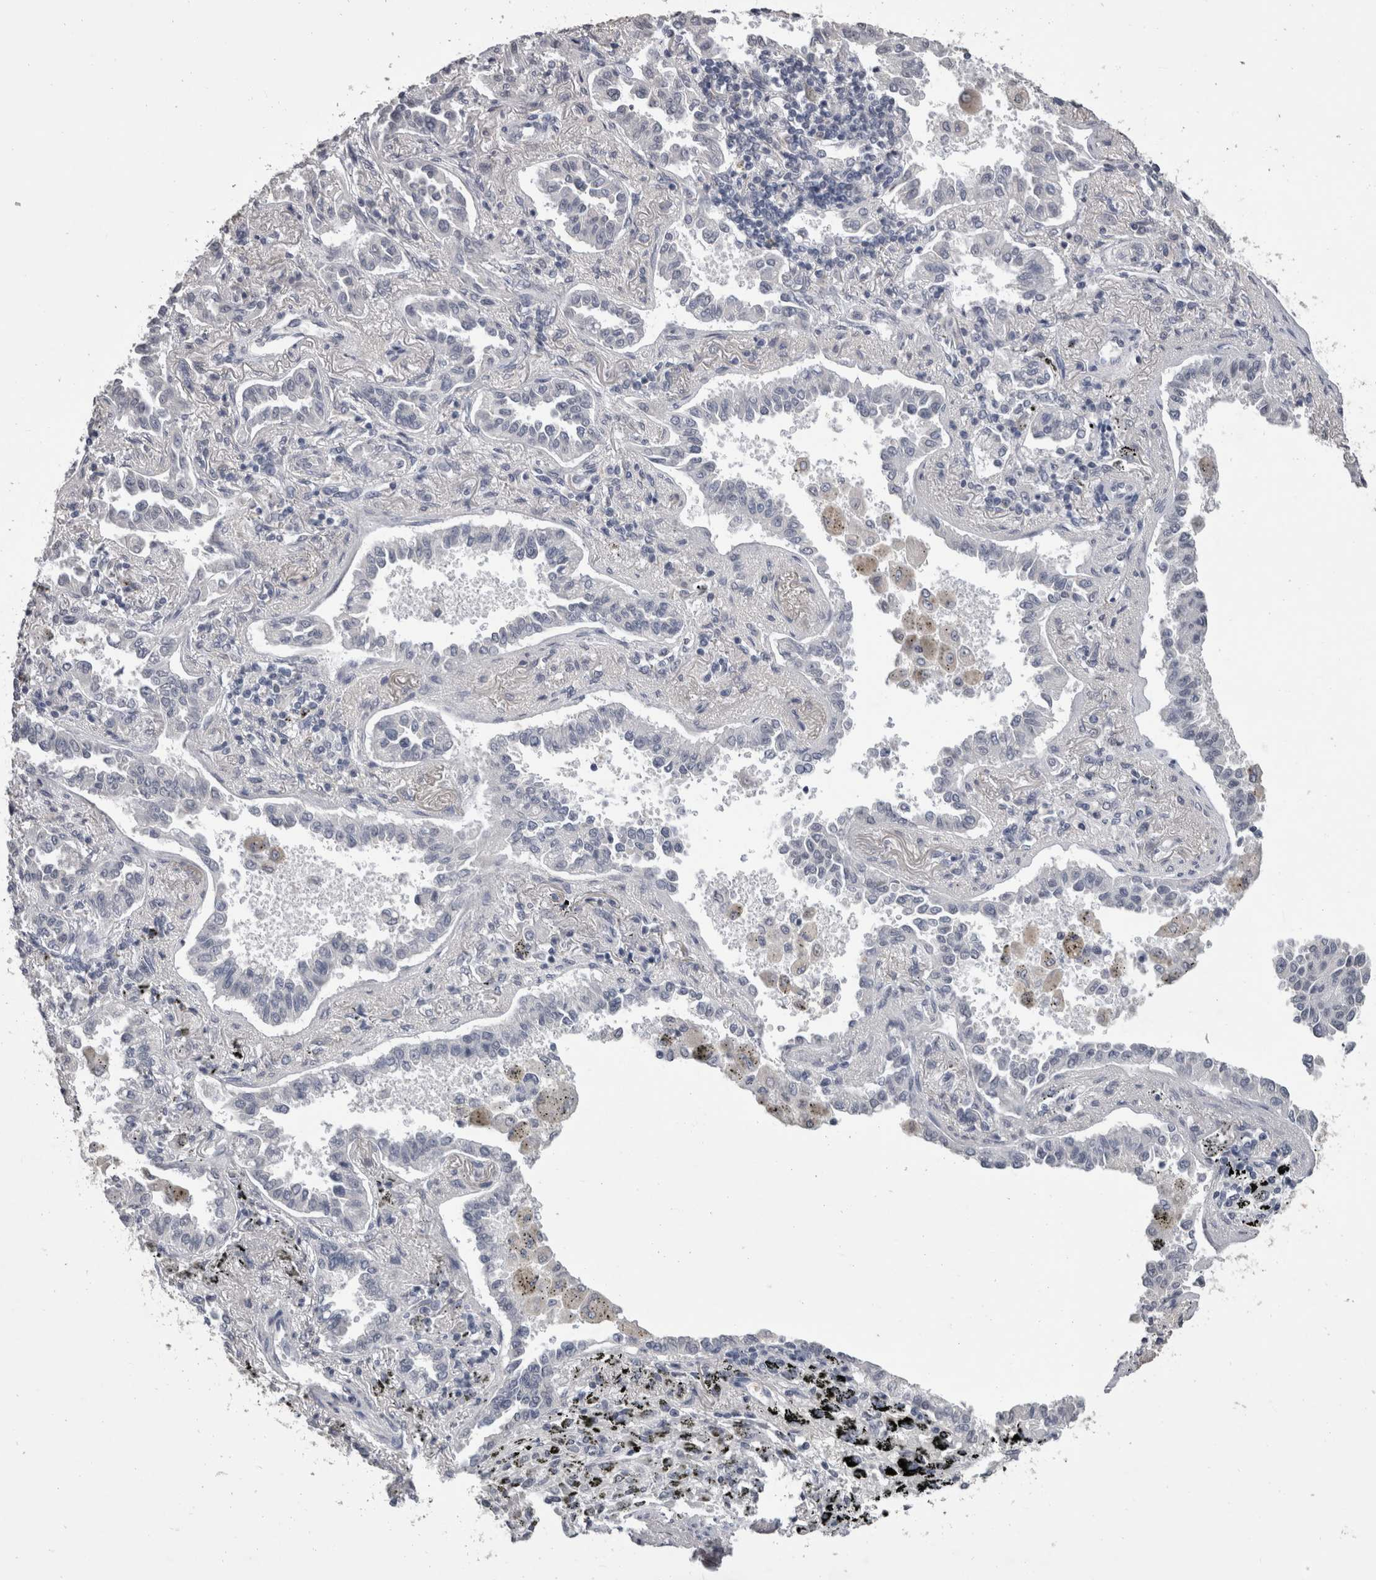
{"staining": {"intensity": "negative", "quantity": "none", "location": "none"}, "tissue": "lung cancer", "cell_type": "Tumor cells", "image_type": "cancer", "snomed": [{"axis": "morphology", "description": "Normal tissue, NOS"}, {"axis": "morphology", "description": "Adenocarcinoma, NOS"}, {"axis": "topography", "description": "Lung"}], "caption": "This is a image of immunohistochemistry staining of lung cancer (adenocarcinoma), which shows no expression in tumor cells.", "gene": "DDX17", "patient": {"sex": "male", "age": 59}}